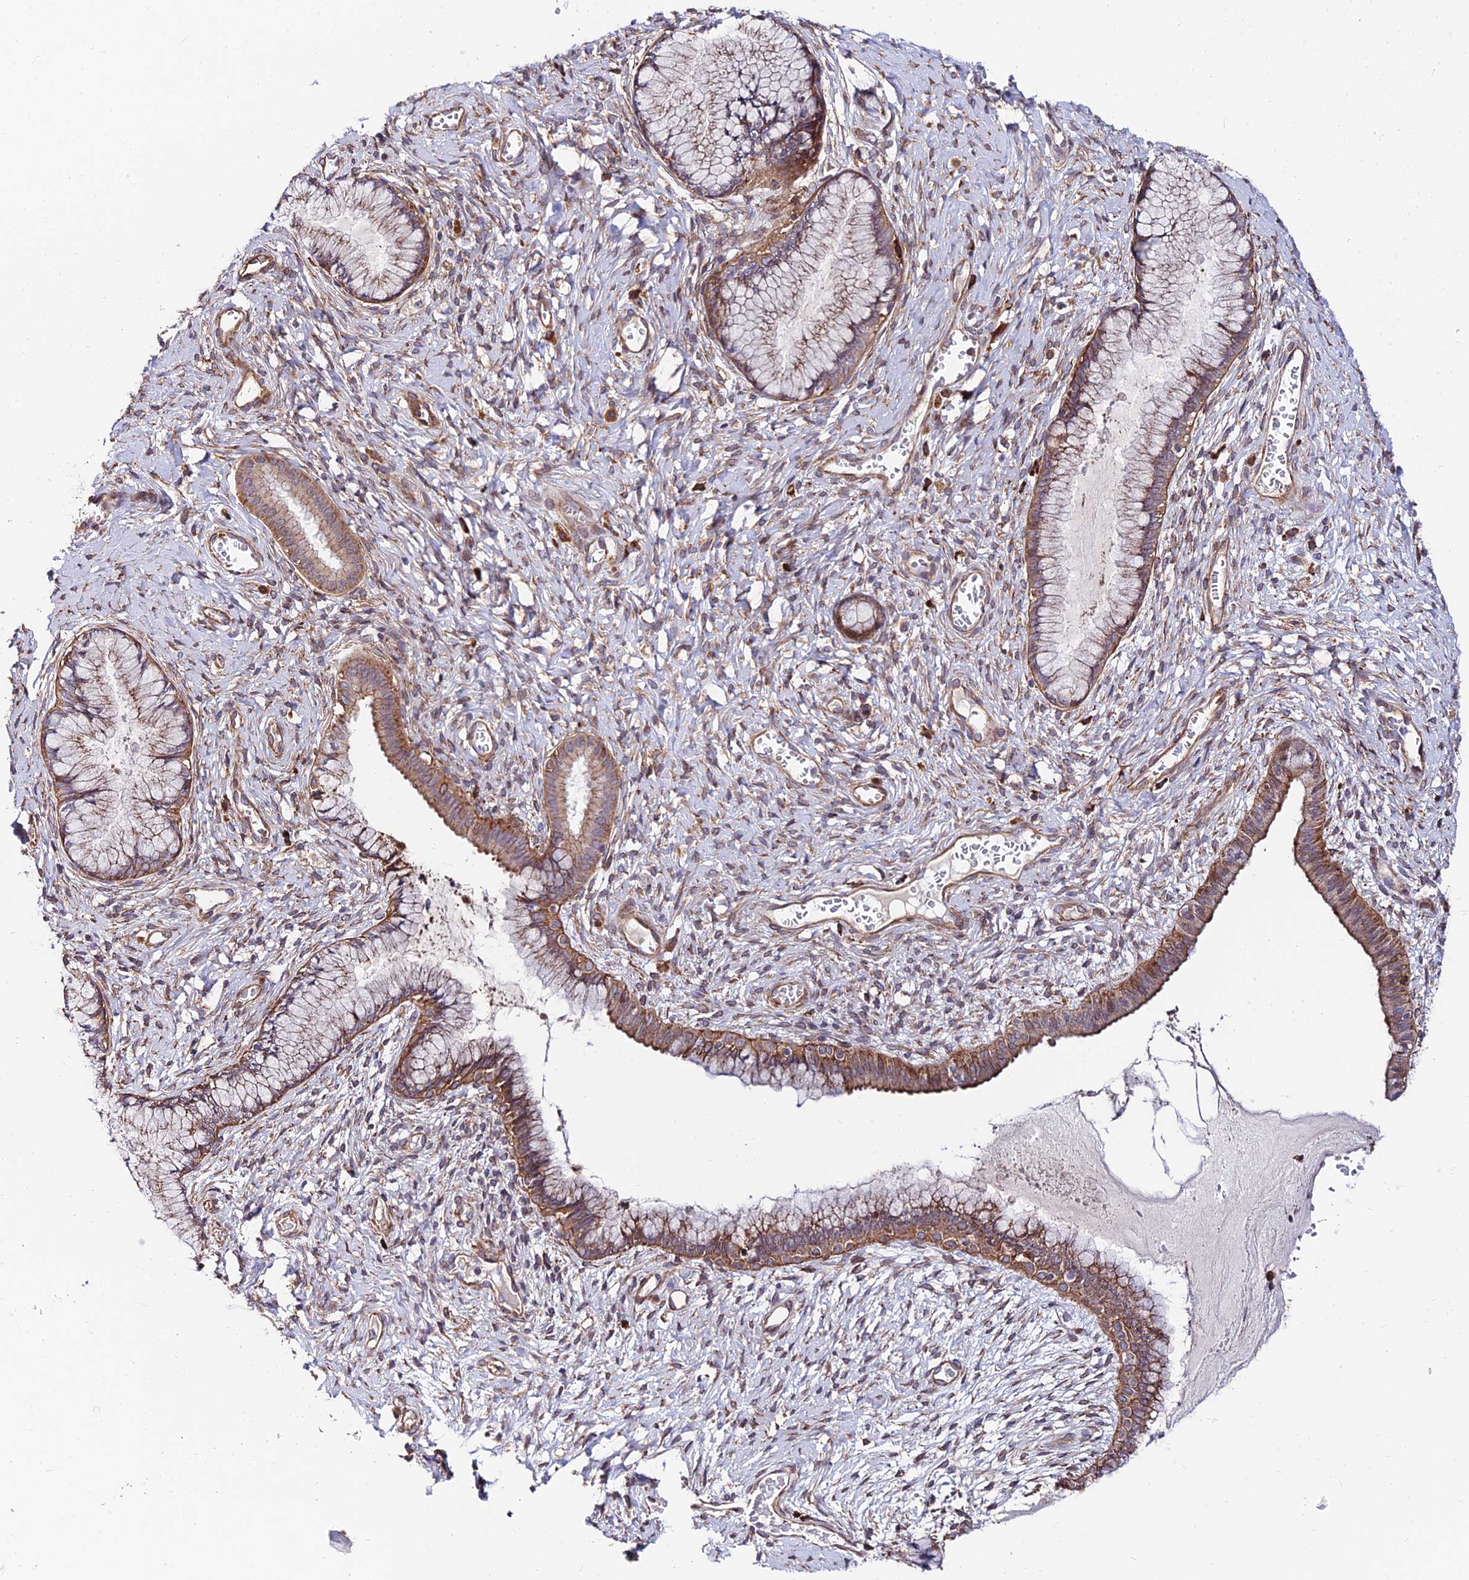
{"staining": {"intensity": "moderate", "quantity": ">75%", "location": "cytoplasmic/membranous"}, "tissue": "cervix", "cell_type": "Glandular cells", "image_type": "normal", "snomed": [{"axis": "morphology", "description": "Normal tissue, NOS"}, {"axis": "topography", "description": "Cervix"}], "caption": "This micrograph shows IHC staining of unremarkable cervix, with medium moderate cytoplasmic/membranous expression in approximately >75% of glandular cells.", "gene": "EXOC3L4", "patient": {"sex": "female", "age": 42}}